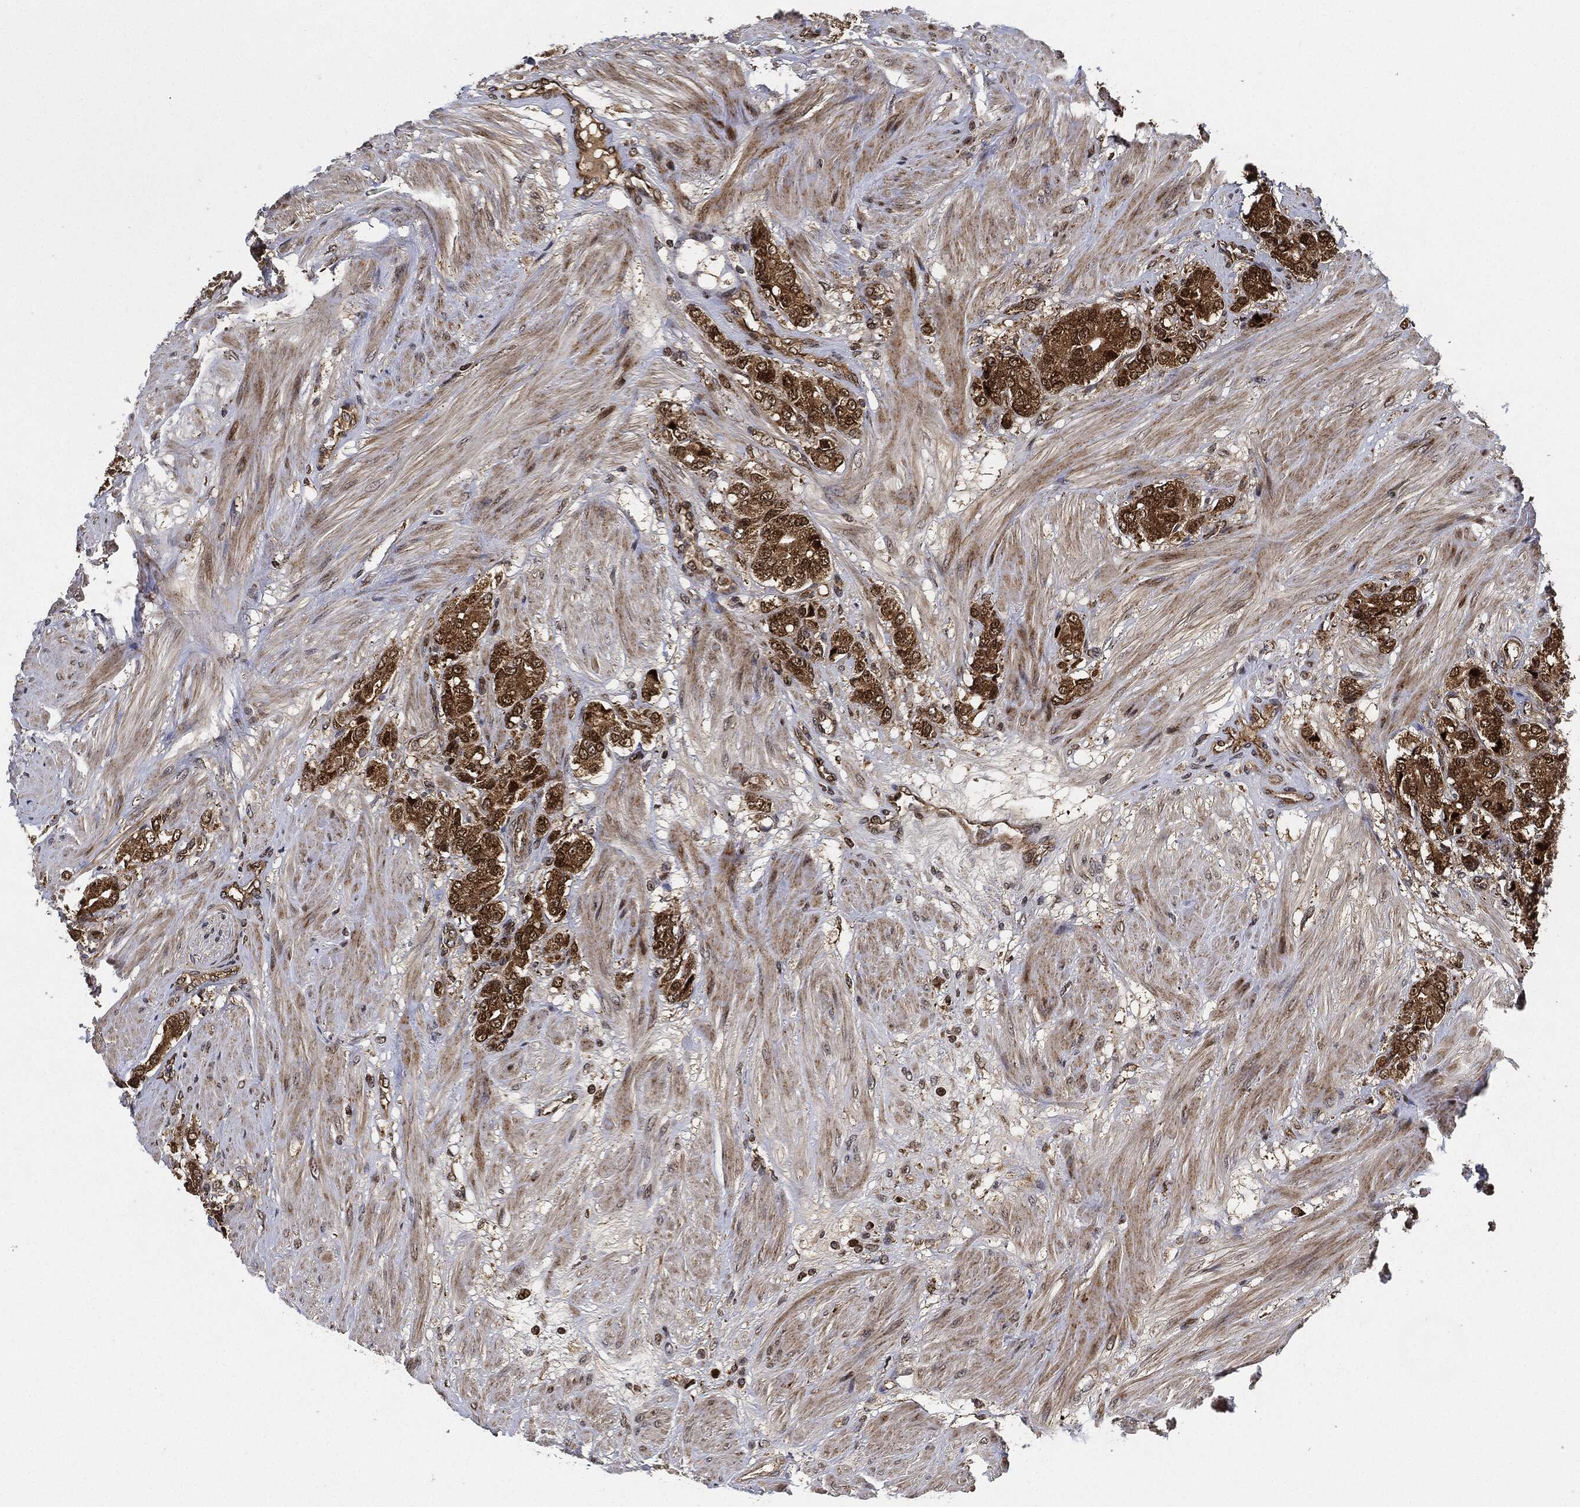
{"staining": {"intensity": "strong", "quantity": ">75%", "location": "cytoplasmic/membranous"}, "tissue": "prostate cancer", "cell_type": "Tumor cells", "image_type": "cancer", "snomed": [{"axis": "morphology", "description": "Adenocarcinoma, NOS"}, {"axis": "topography", "description": "Prostate and seminal vesicle, NOS"}, {"axis": "topography", "description": "Prostate"}], "caption": "Strong cytoplasmic/membranous expression for a protein is identified in about >75% of tumor cells of adenocarcinoma (prostate) using IHC.", "gene": "RNASEL", "patient": {"sex": "male", "age": 67}}